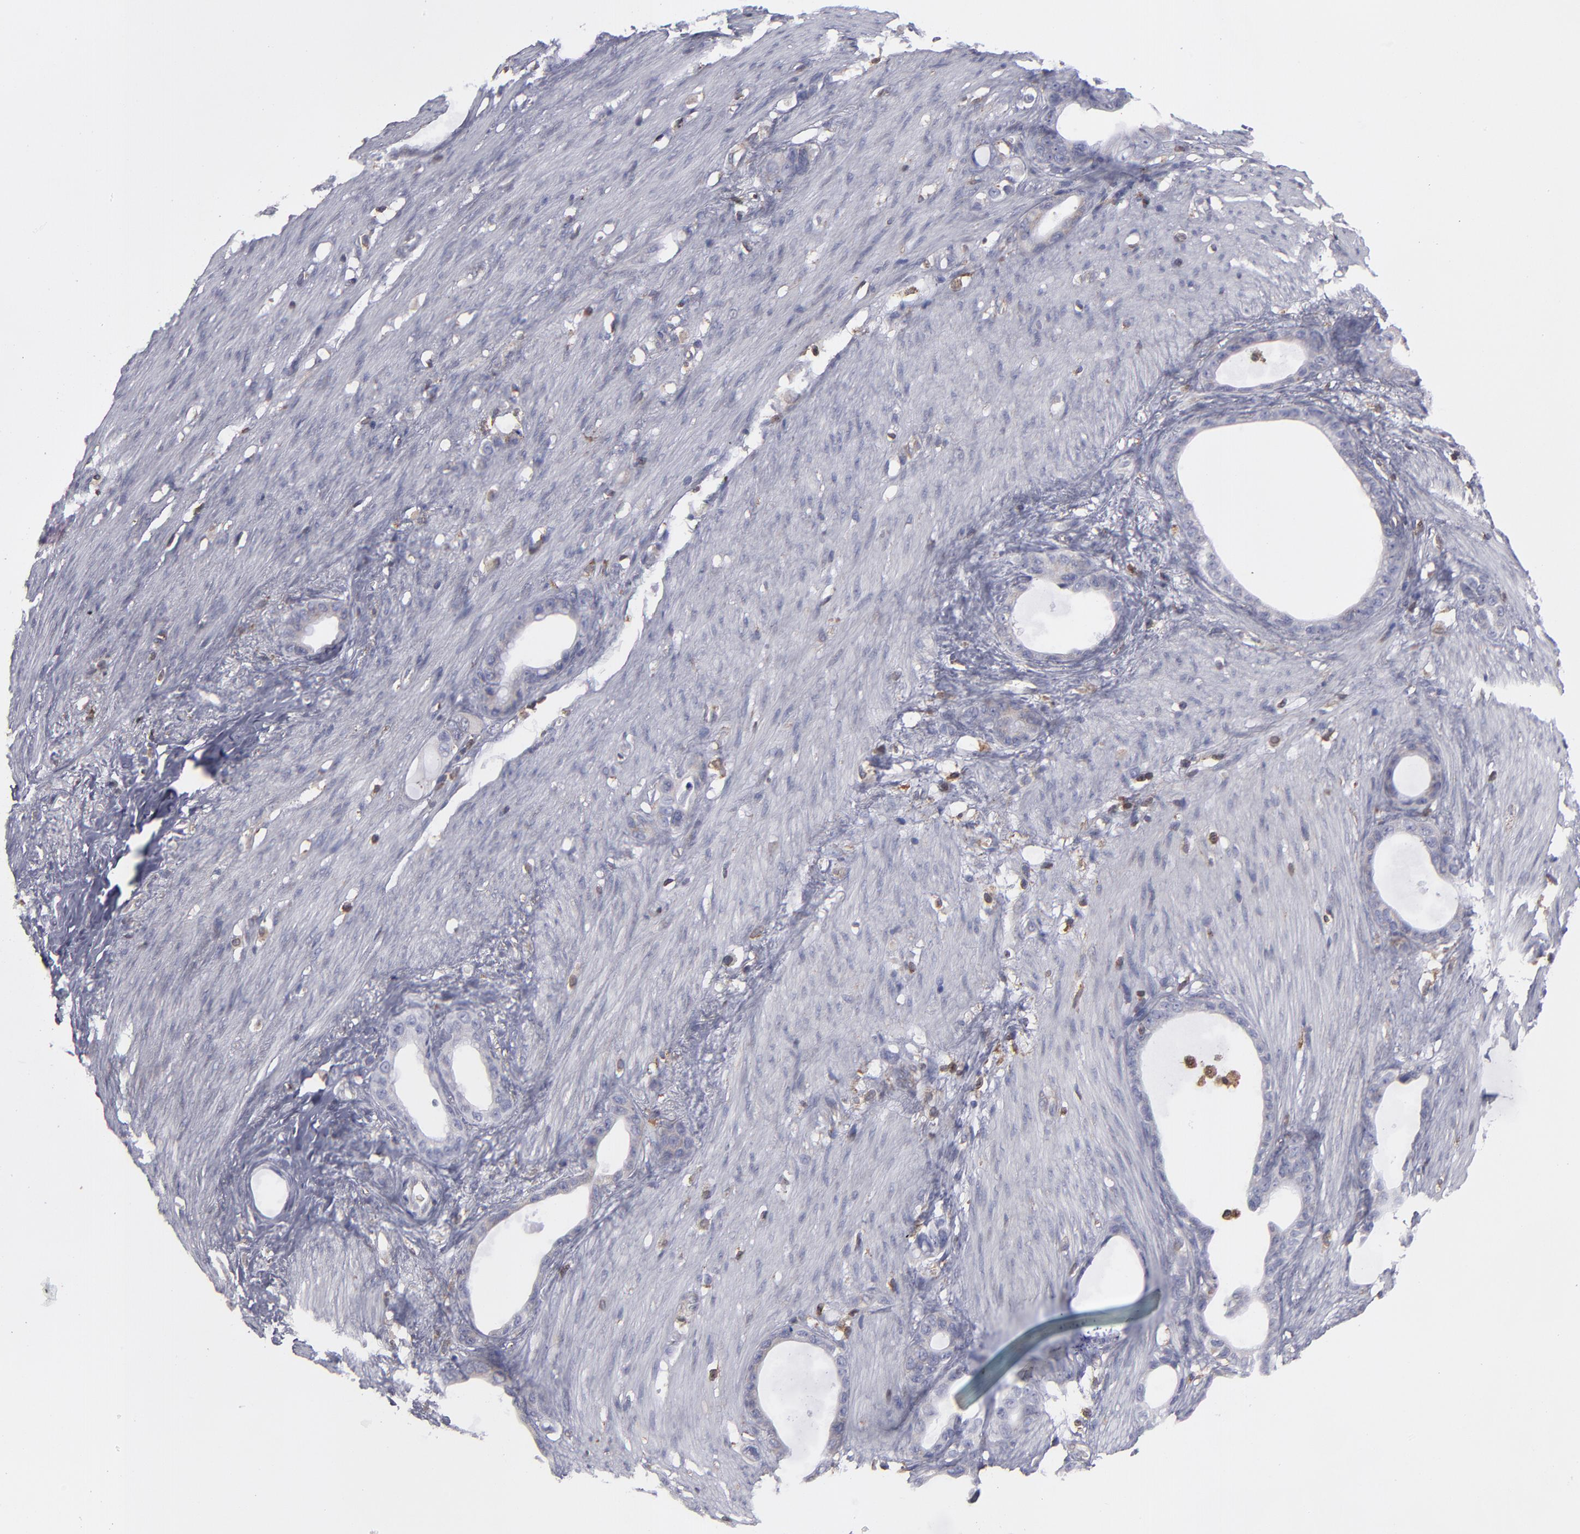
{"staining": {"intensity": "weak", "quantity": "25%-75%", "location": "cytoplasmic/membranous"}, "tissue": "stomach cancer", "cell_type": "Tumor cells", "image_type": "cancer", "snomed": [{"axis": "morphology", "description": "Adenocarcinoma, NOS"}, {"axis": "topography", "description": "Stomach"}], "caption": "Immunohistochemical staining of human stomach adenocarcinoma displays low levels of weak cytoplasmic/membranous expression in about 25%-75% of tumor cells.", "gene": "TMX1", "patient": {"sex": "female", "age": 75}}